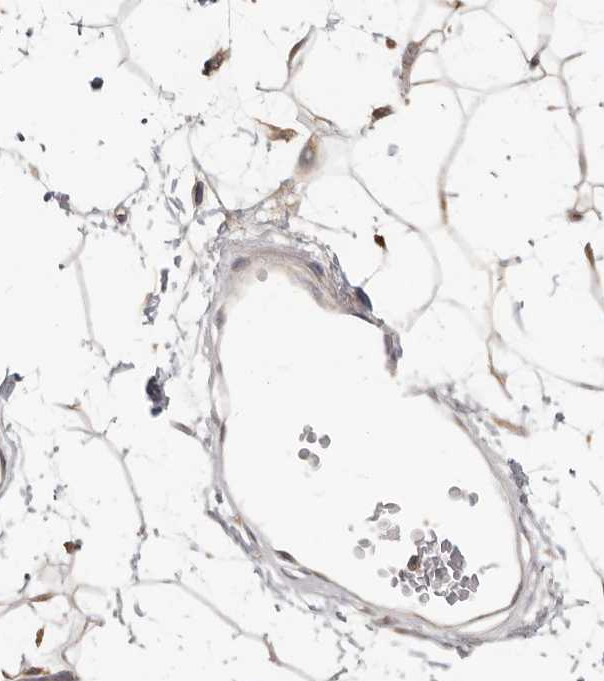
{"staining": {"intensity": "moderate", "quantity": ">75%", "location": "cytoplasmic/membranous"}, "tissue": "adipose tissue", "cell_type": "Adipocytes", "image_type": "normal", "snomed": [{"axis": "morphology", "description": "Normal tissue, NOS"}, {"axis": "topography", "description": "Soft tissue"}], "caption": "Protein analysis of benign adipose tissue exhibits moderate cytoplasmic/membranous staining in approximately >75% of adipocytes.", "gene": "LRP6", "patient": {"sex": "male", "age": 72}}